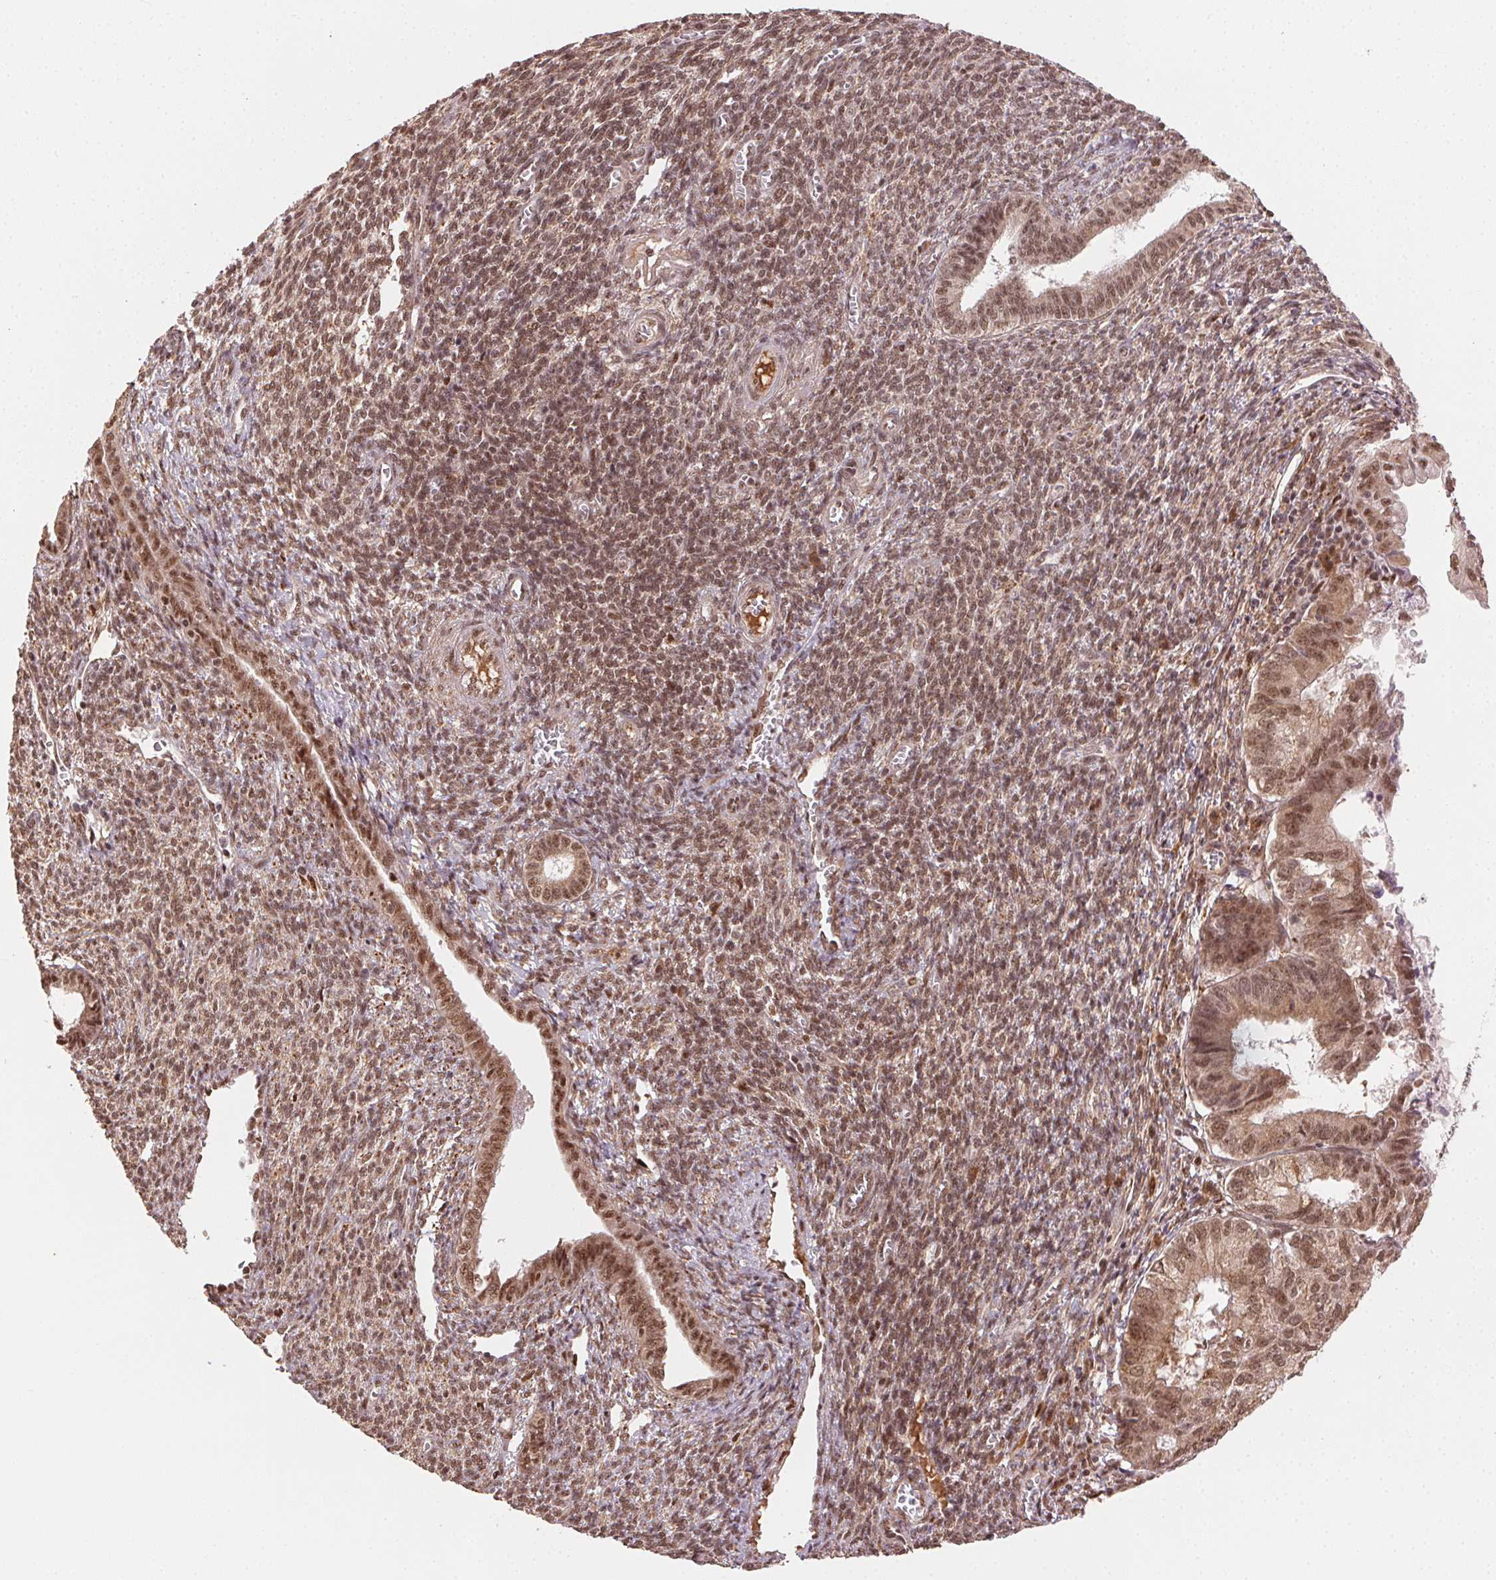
{"staining": {"intensity": "moderate", "quantity": ">75%", "location": "cytoplasmic/membranous,nuclear"}, "tissue": "endometrial cancer", "cell_type": "Tumor cells", "image_type": "cancer", "snomed": [{"axis": "morphology", "description": "Adenocarcinoma, NOS"}, {"axis": "topography", "description": "Endometrium"}], "caption": "A photomicrograph showing moderate cytoplasmic/membranous and nuclear staining in approximately >75% of tumor cells in adenocarcinoma (endometrial), as visualized by brown immunohistochemical staining.", "gene": "TREML4", "patient": {"sex": "female", "age": 86}}